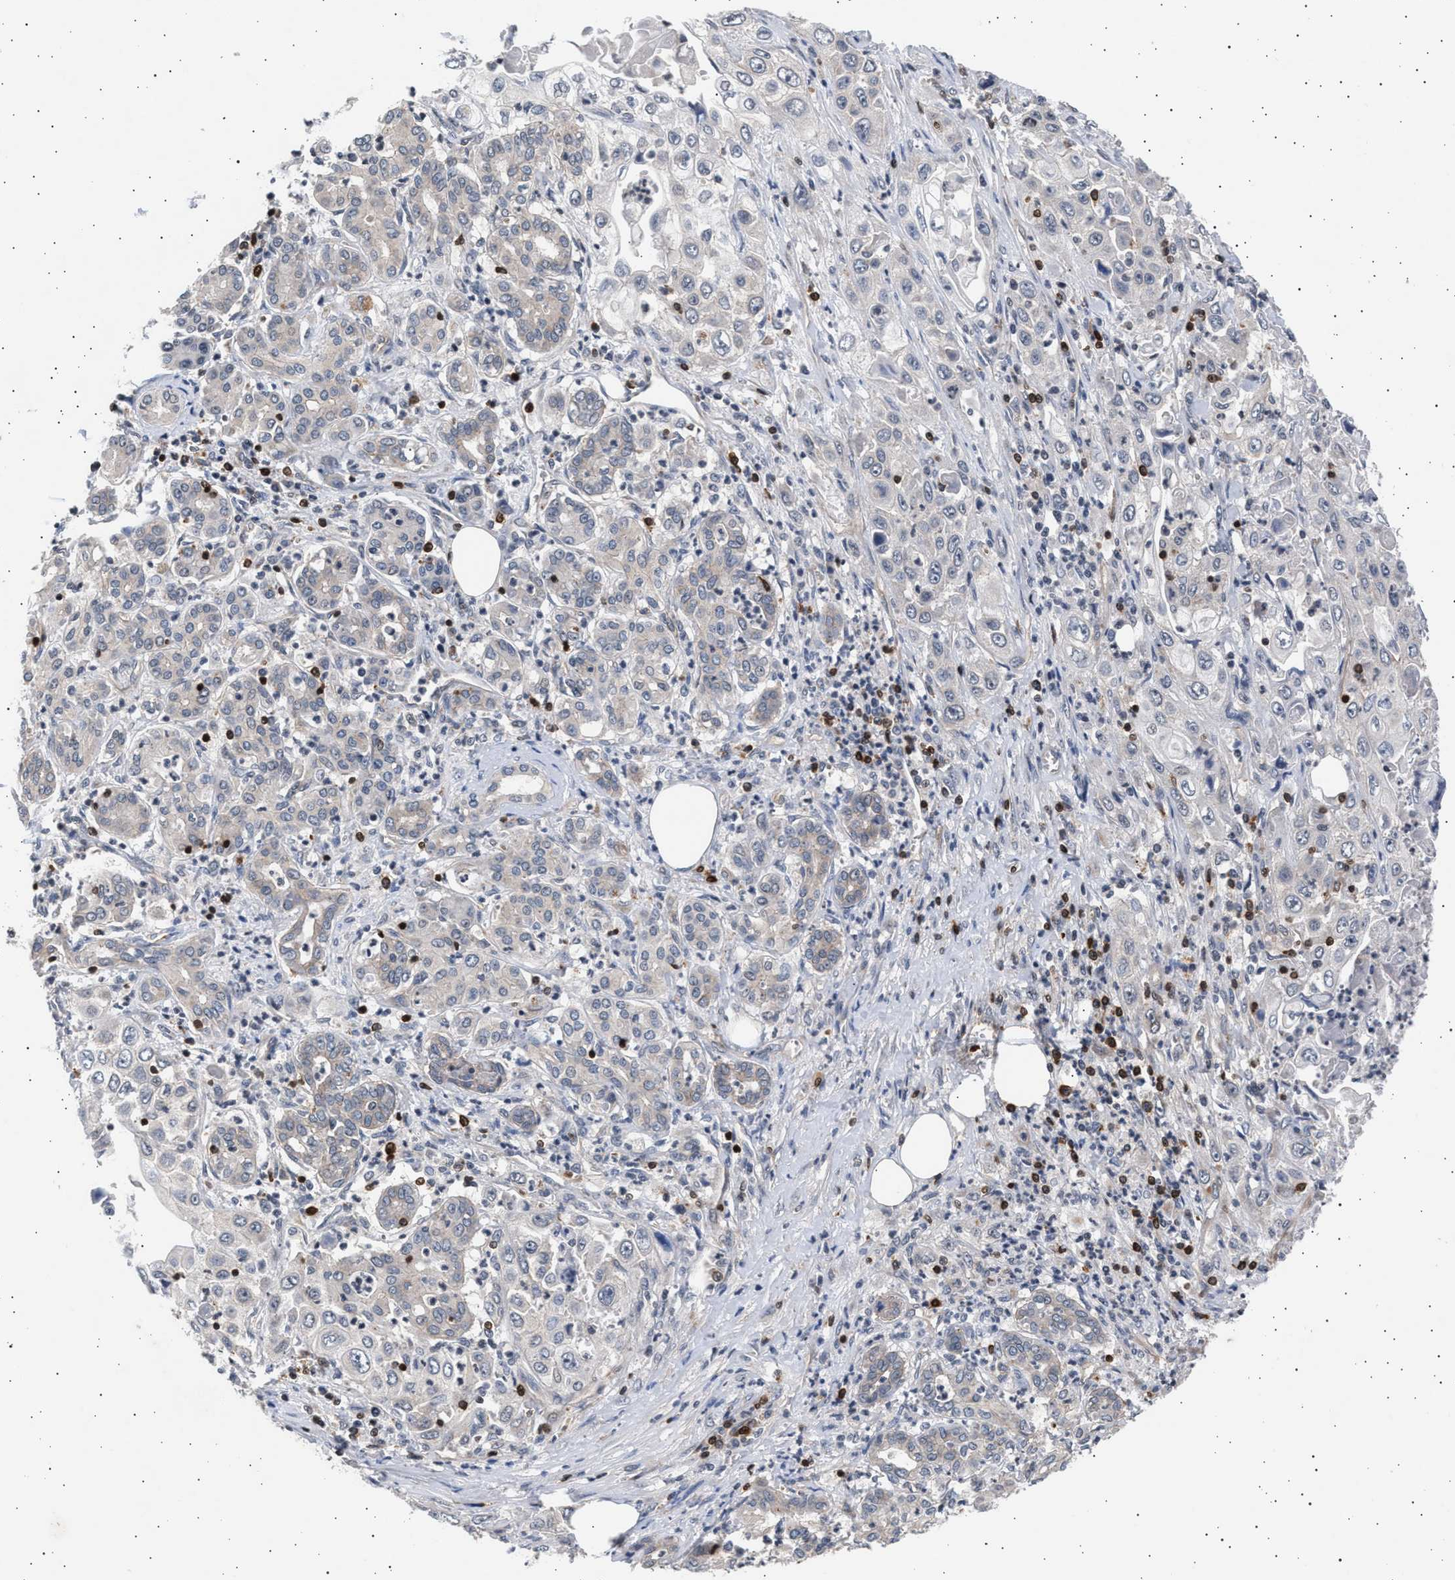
{"staining": {"intensity": "negative", "quantity": "none", "location": "none"}, "tissue": "pancreatic cancer", "cell_type": "Tumor cells", "image_type": "cancer", "snomed": [{"axis": "morphology", "description": "Adenocarcinoma, NOS"}, {"axis": "topography", "description": "Pancreas"}], "caption": "Image shows no protein positivity in tumor cells of adenocarcinoma (pancreatic) tissue.", "gene": "GRAP2", "patient": {"sex": "male", "age": 70}}